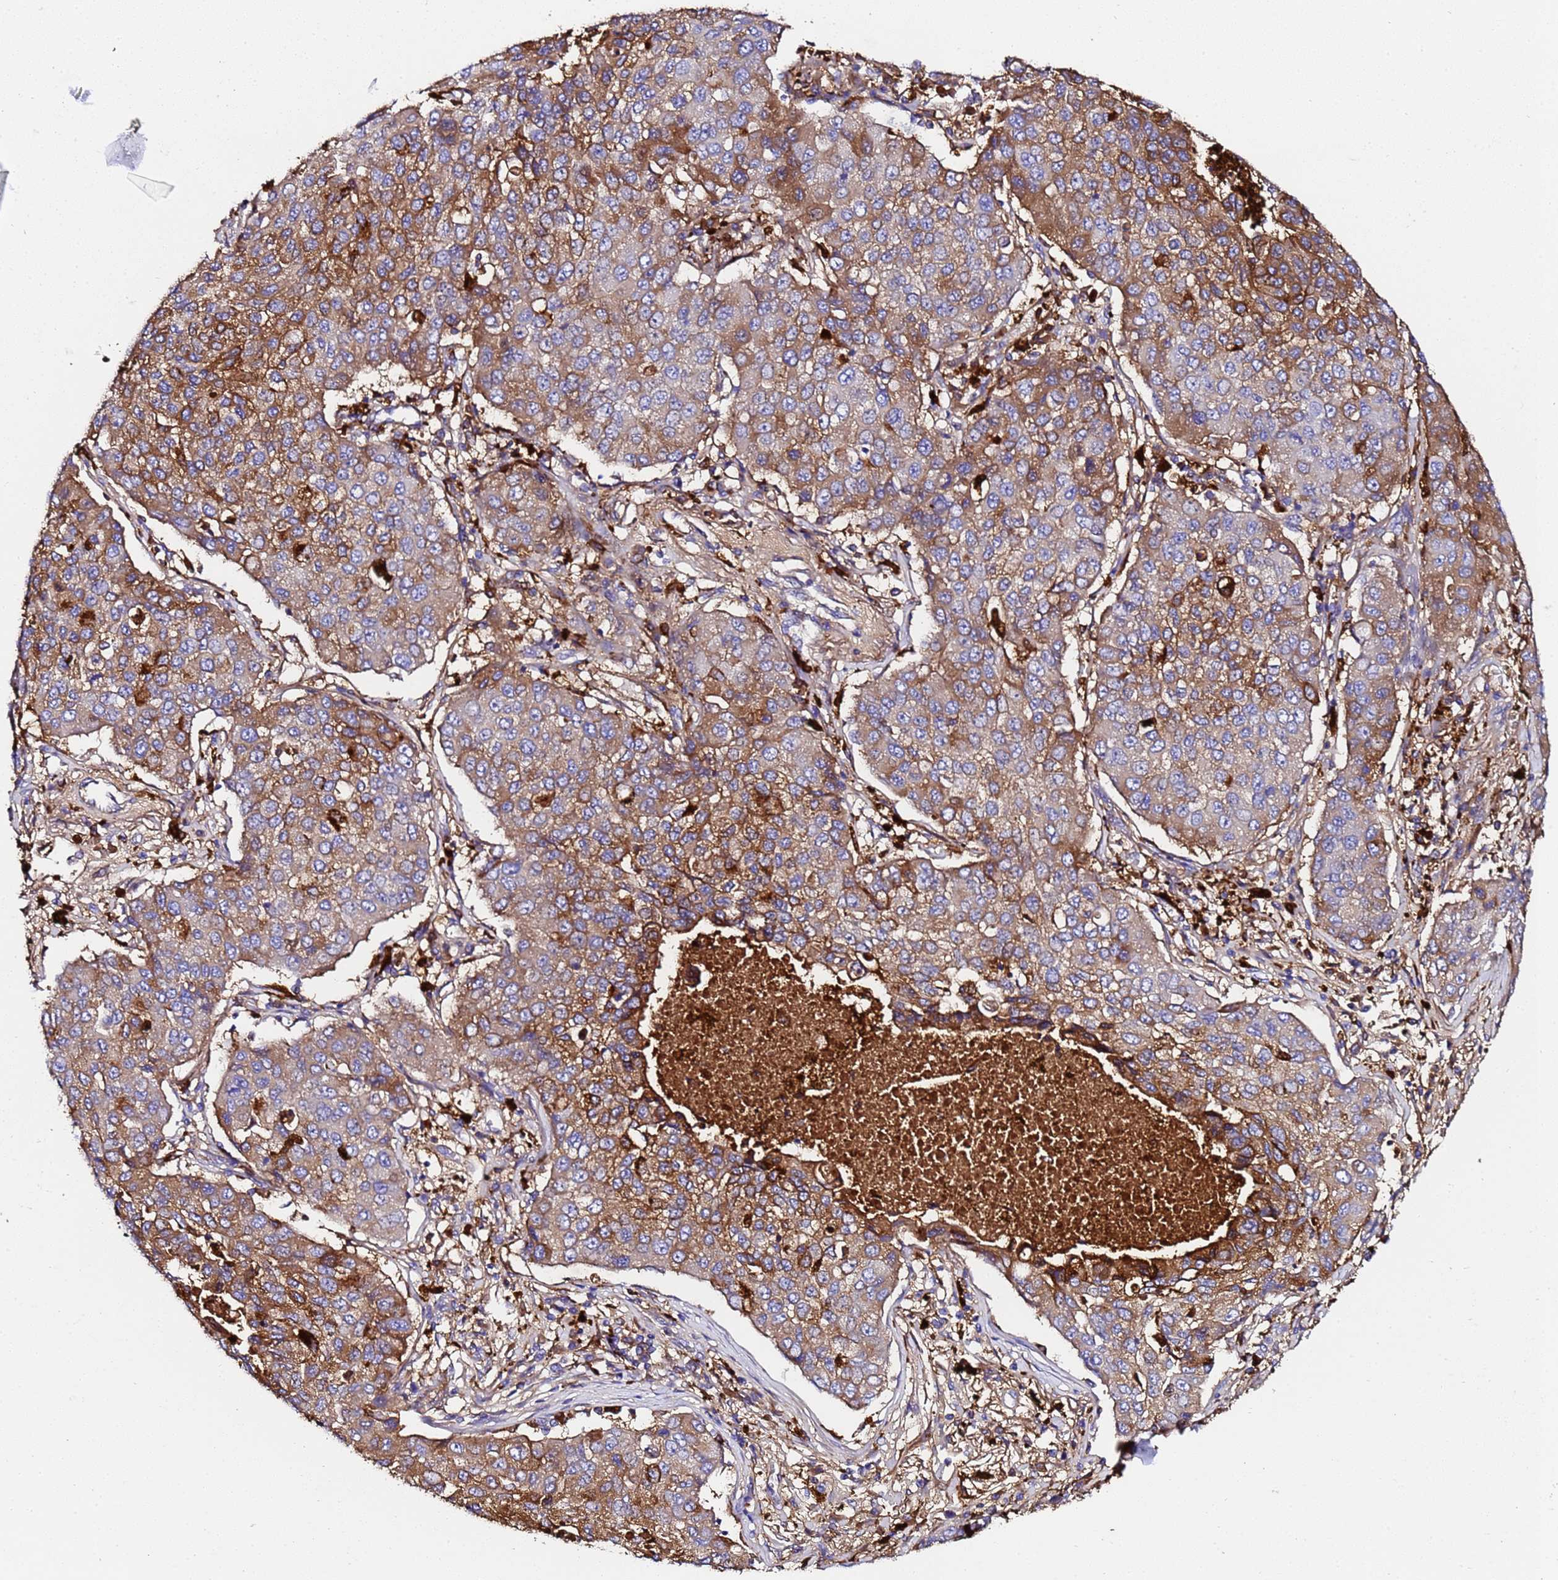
{"staining": {"intensity": "moderate", "quantity": ">75%", "location": "cytoplasmic/membranous"}, "tissue": "lung cancer", "cell_type": "Tumor cells", "image_type": "cancer", "snomed": [{"axis": "morphology", "description": "Squamous cell carcinoma, NOS"}, {"axis": "topography", "description": "Lung"}], "caption": "Lung cancer (squamous cell carcinoma) stained for a protein (brown) shows moderate cytoplasmic/membranous positive staining in about >75% of tumor cells.", "gene": "FTL", "patient": {"sex": "male", "age": 74}}